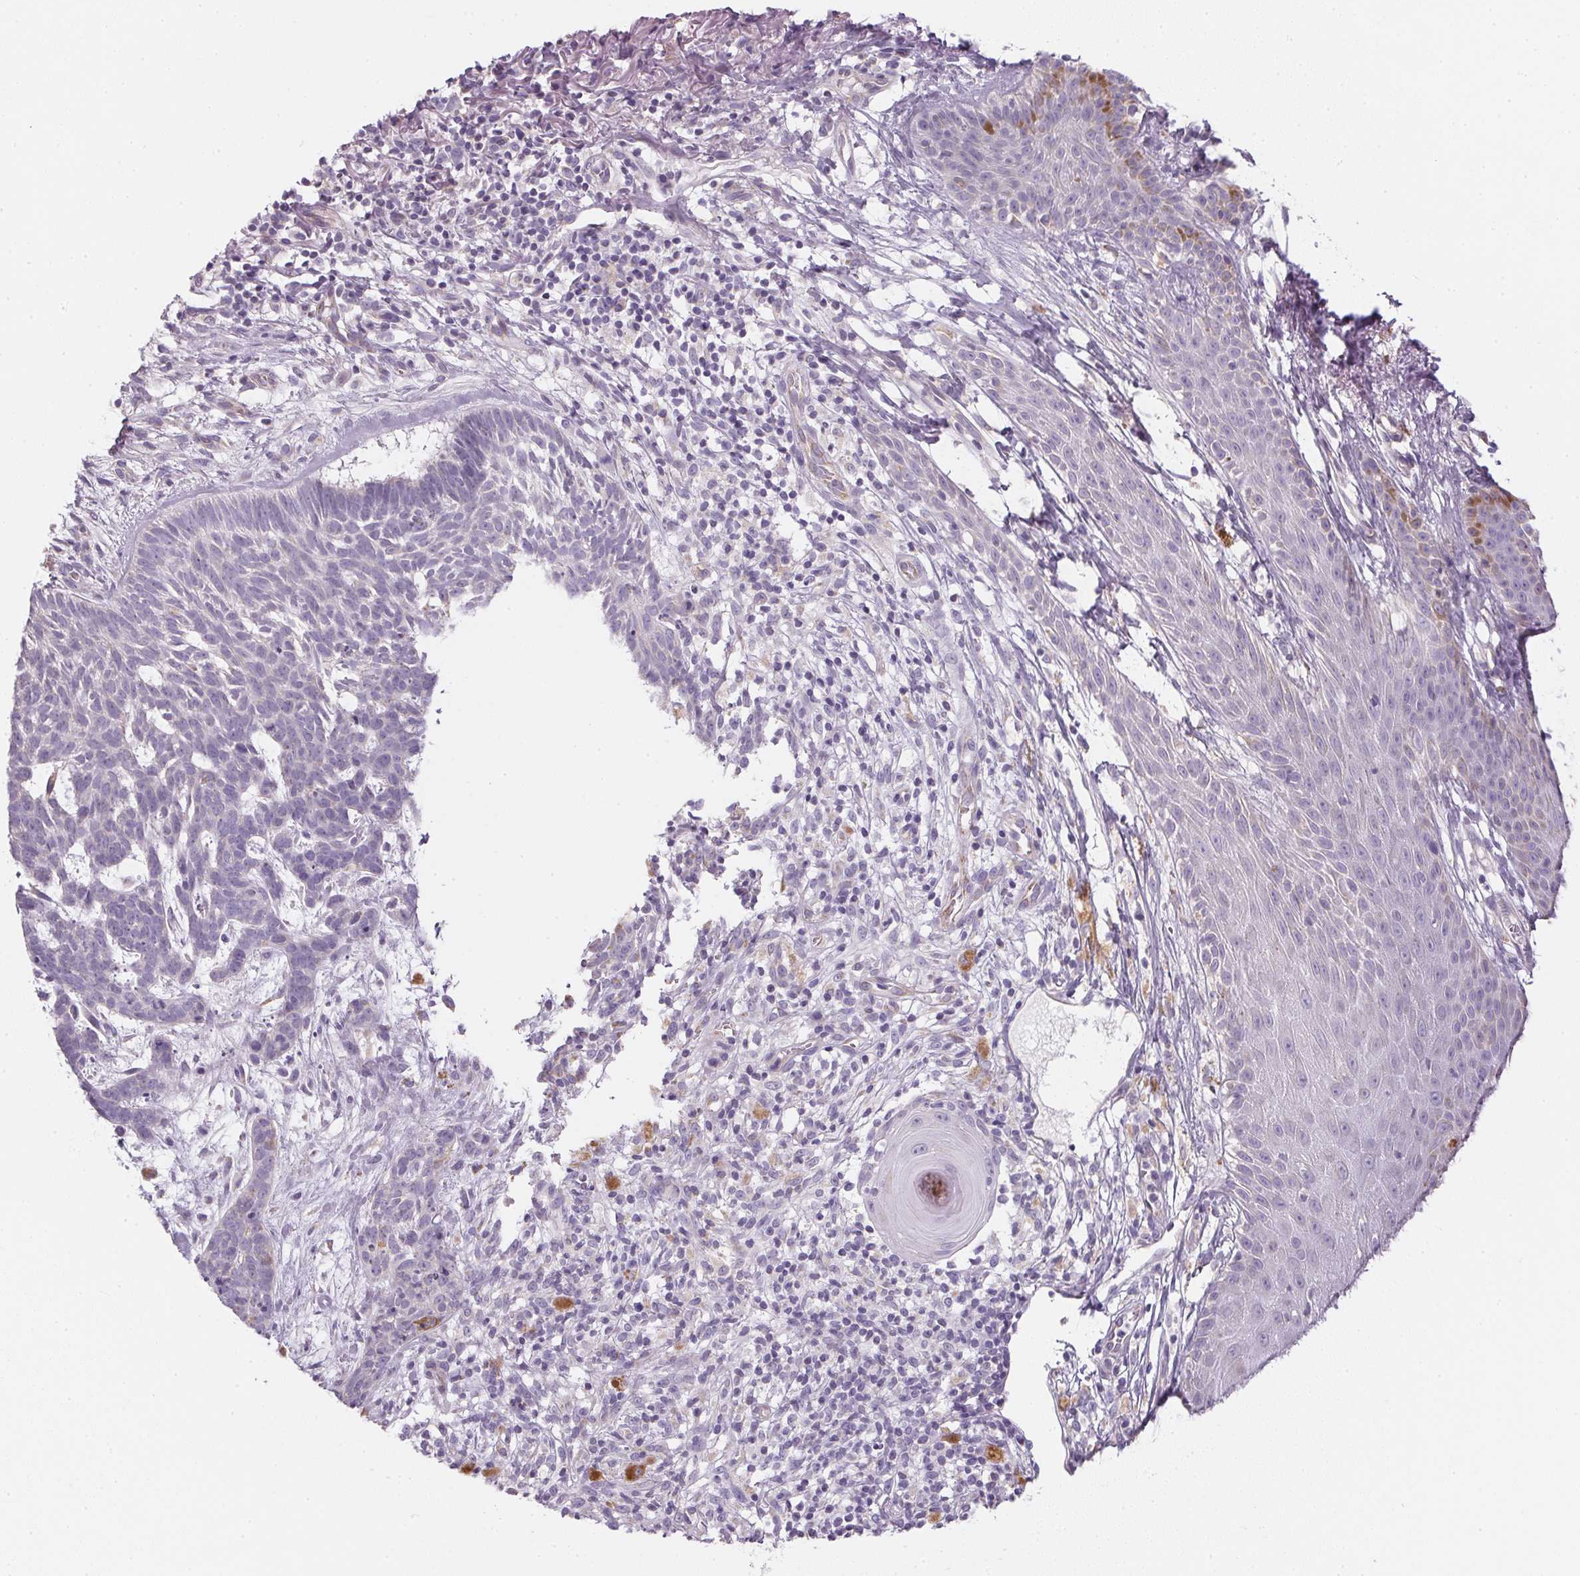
{"staining": {"intensity": "negative", "quantity": "none", "location": "none"}, "tissue": "skin cancer", "cell_type": "Tumor cells", "image_type": "cancer", "snomed": [{"axis": "morphology", "description": "Basal cell carcinoma"}, {"axis": "topography", "description": "Skin"}], "caption": "This is an immunohistochemistry histopathology image of skin cancer. There is no staining in tumor cells.", "gene": "SMYD1", "patient": {"sex": "female", "age": 78}}